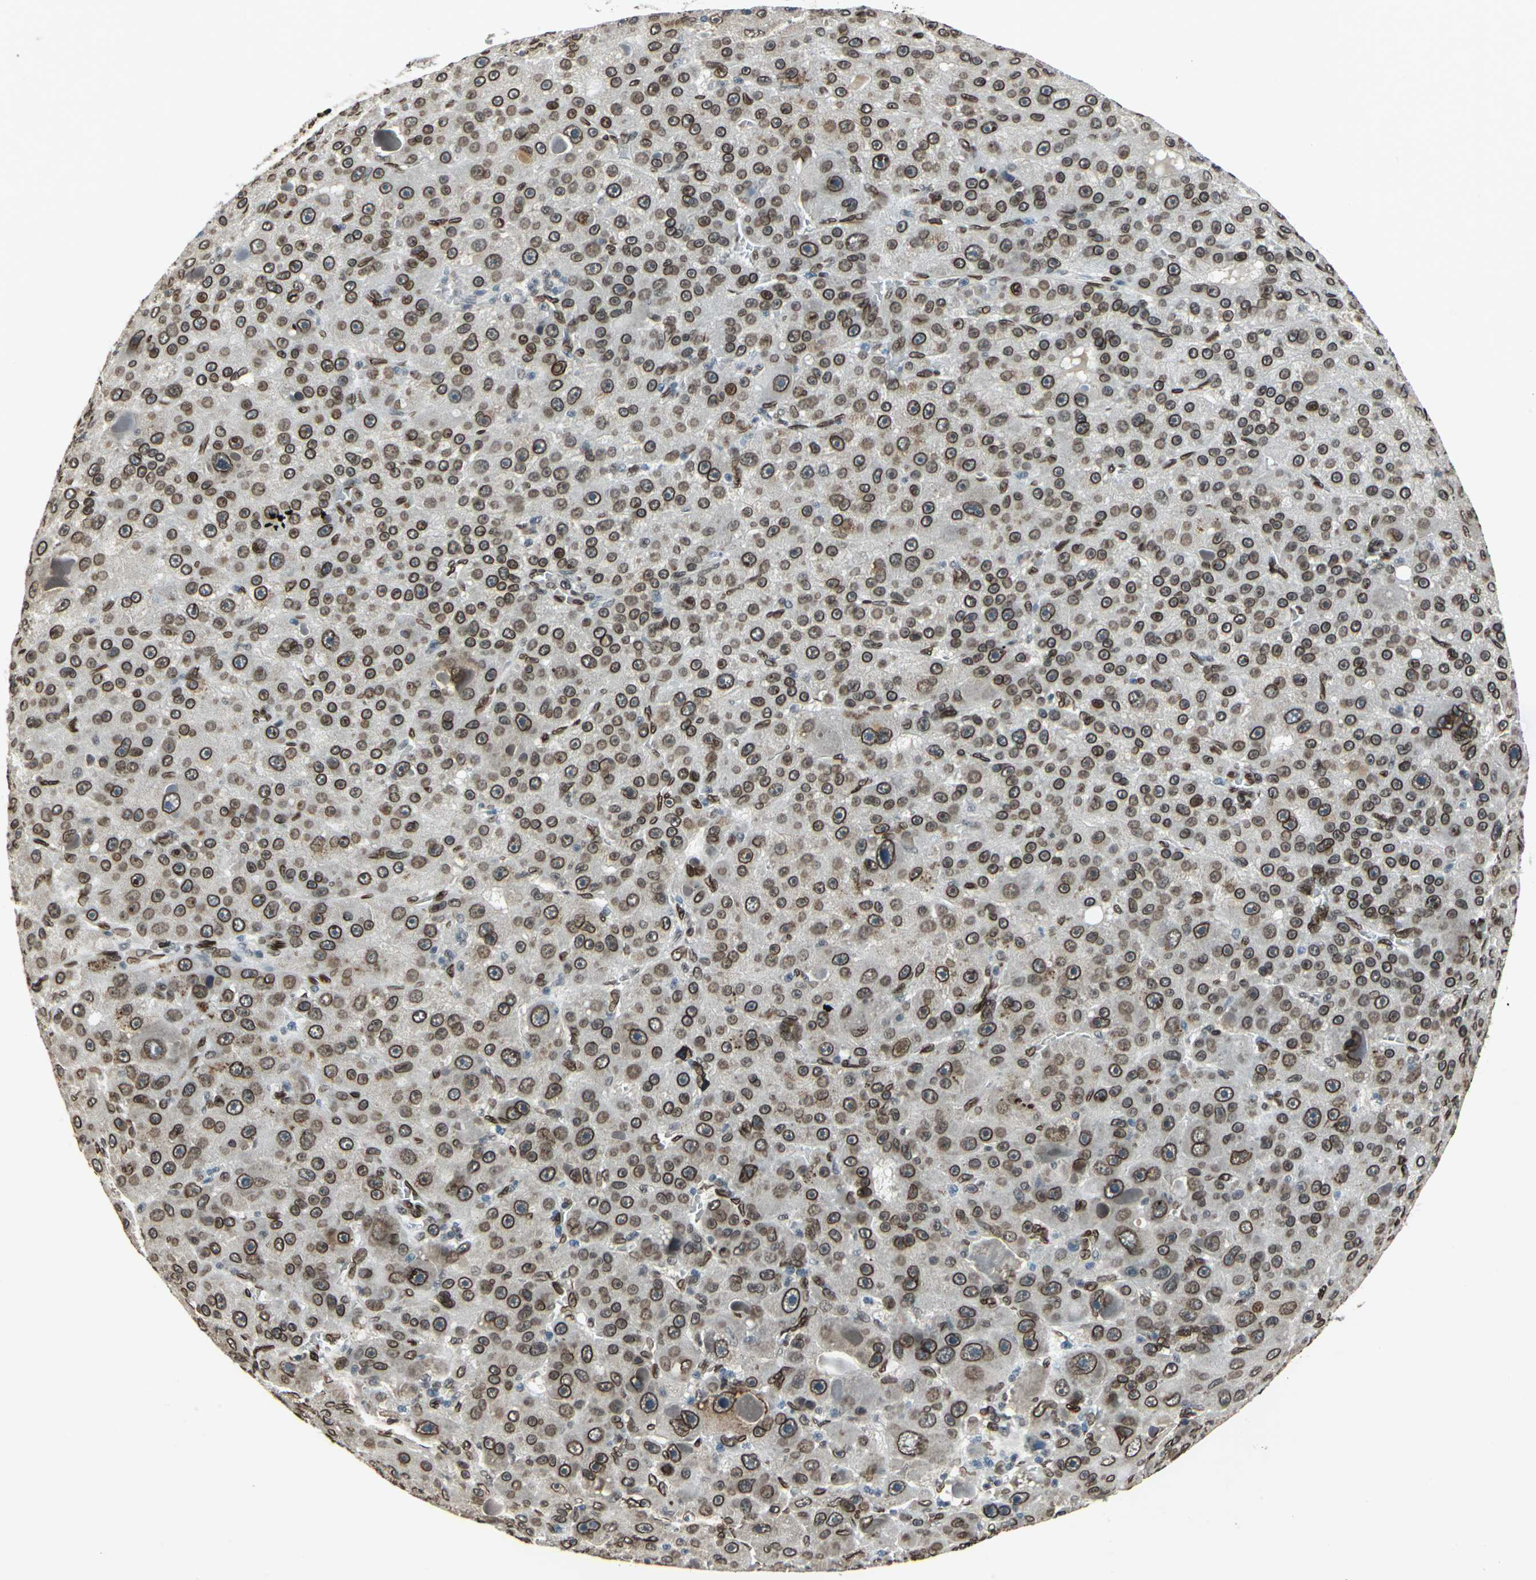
{"staining": {"intensity": "strong", "quantity": ">75%", "location": "cytoplasmic/membranous,nuclear"}, "tissue": "liver cancer", "cell_type": "Tumor cells", "image_type": "cancer", "snomed": [{"axis": "morphology", "description": "Carcinoma, Hepatocellular, NOS"}, {"axis": "topography", "description": "Liver"}], "caption": "A high amount of strong cytoplasmic/membranous and nuclear staining is identified in approximately >75% of tumor cells in liver cancer (hepatocellular carcinoma) tissue. (IHC, brightfield microscopy, high magnification).", "gene": "ISY1", "patient": {"sex": "male", "age": 76}}